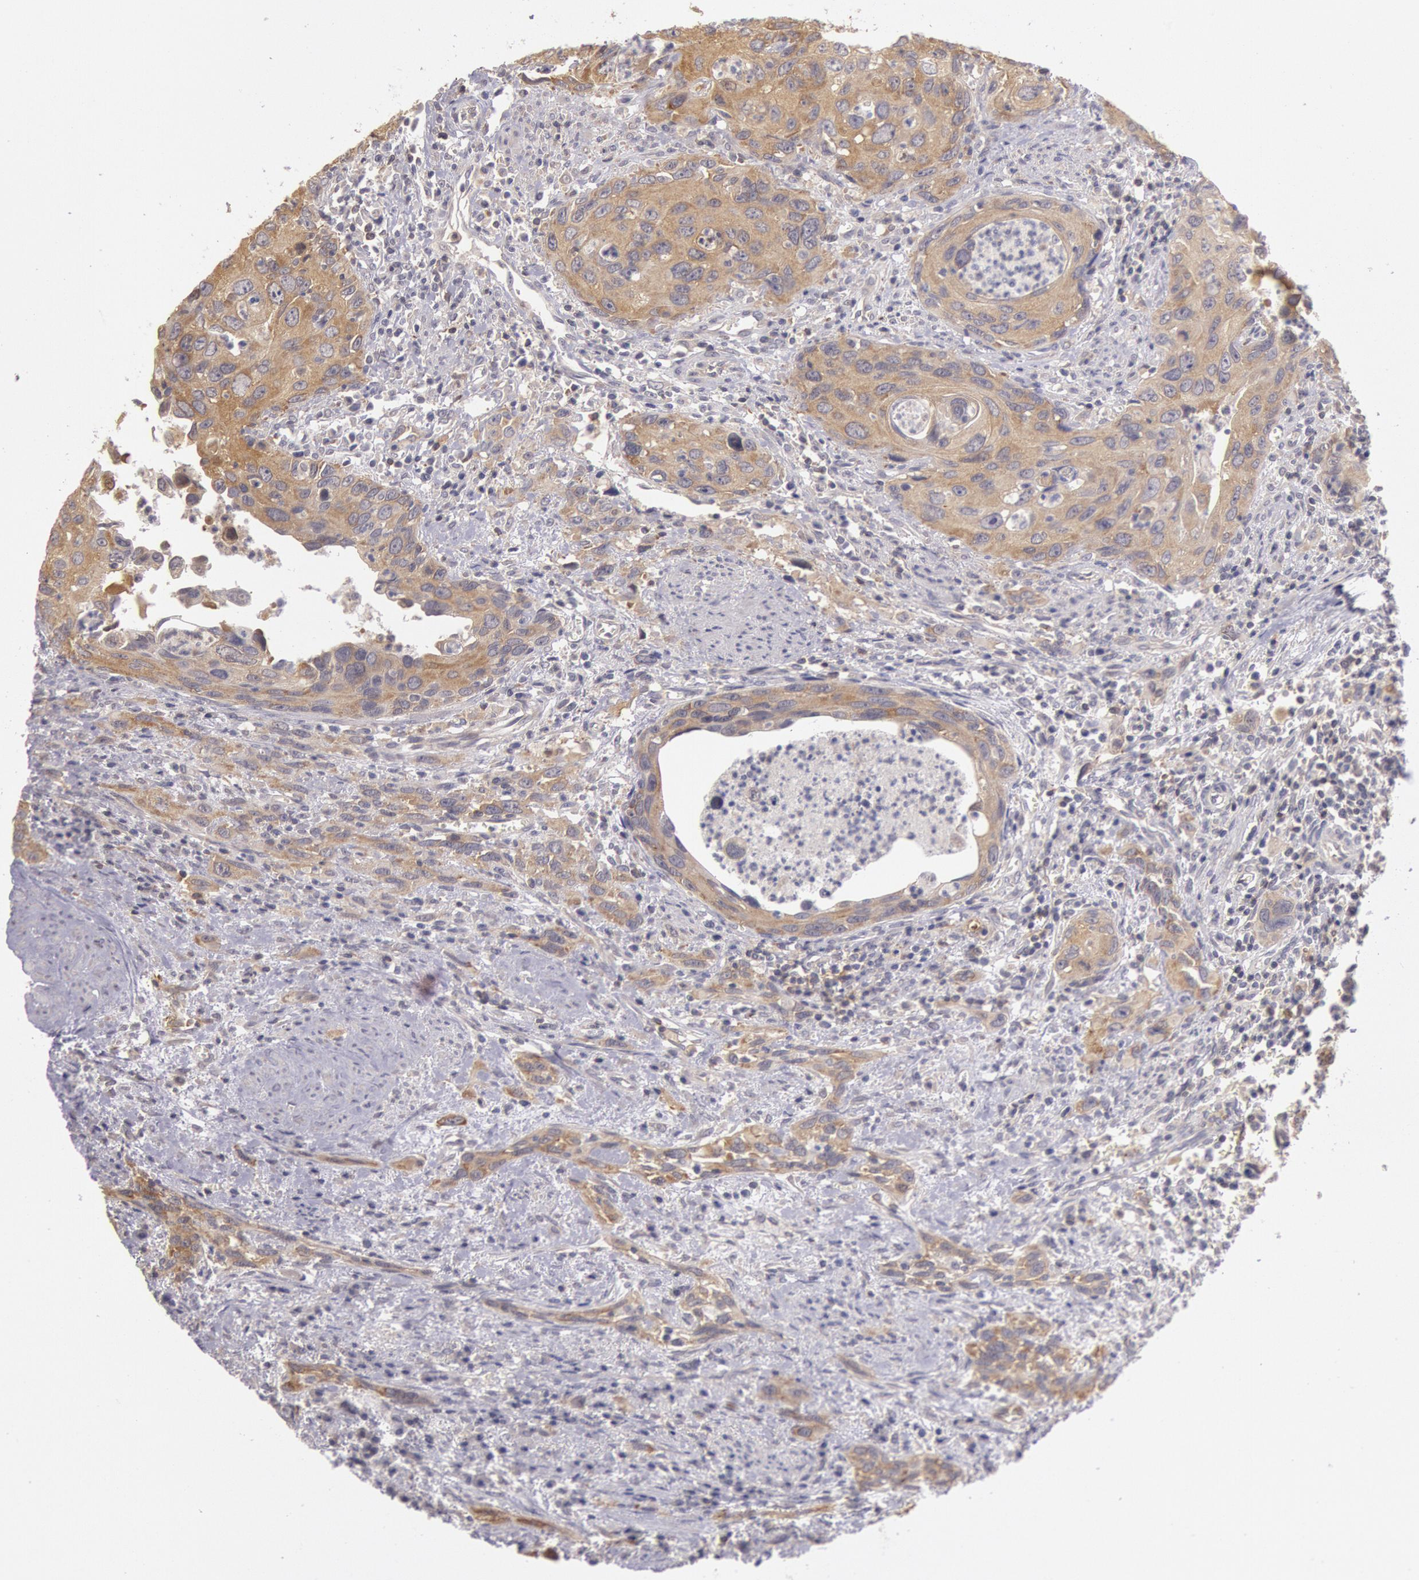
{"staining": {"intensity": "moderate", "quantity": ">75%", "location": "cytoplasmic/membranous"}, "tissue": "urothelial cancer", "cell_type": "Tumor cells", "image_type": "cancer", "snomed": [{"axis": "morphology", "description": "Urothelial carcinoma, High grade"}, {"axis": "topography", "description": "Urinary bladder"}], "caption": "Immunohistochemical staining of urothelial cancer displays moderate cytoplasmic/membranous protein positivity in approximately >75% of tumor cells. The protein of interest is stained brown, and the nuclei are stained in blue (DAB (3,3'-diaminobenzidine) IHC with brightfield microscopy, high magnification).", "gene": "NMT2", "patient": {"sex": "male", "age": 71}}